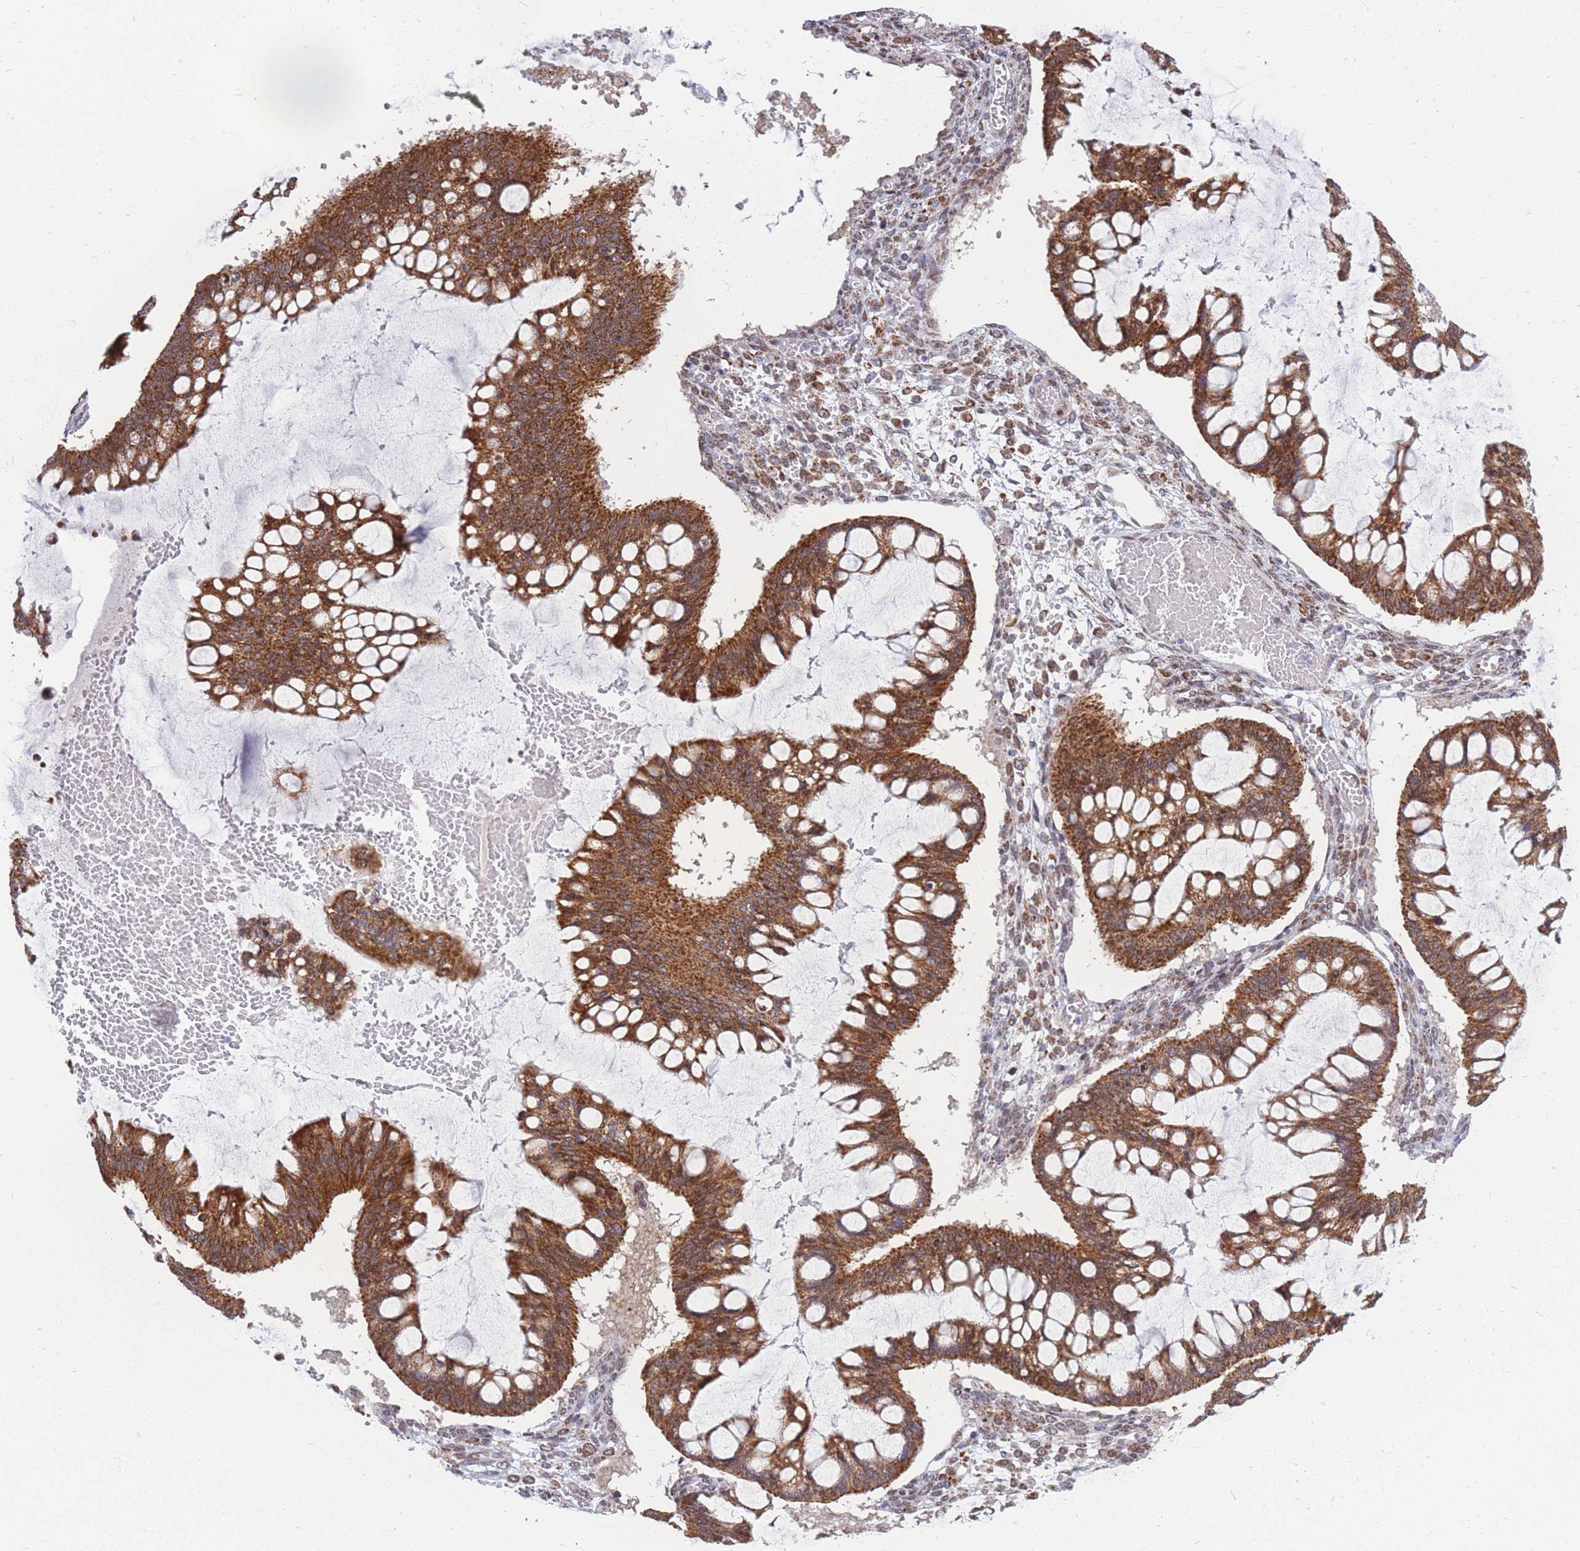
{"staining": {"intensity": "strong", "quantity": ">75%", "location": "cytoplasmic/membranous"}, "tissue": "ovarian cancer", "cell_type": "Tumor cells", "image_type": "cancer", "snomed": [{"axis": "morphology", "description": "Cystadenocarcinoma, mucinous, NOS"}, {"axis": "topography", "description": "Ovary"}], "caption": "Immunohistochemistry (IHC) micrograph of human ovarian cancer stained for a protein (brown), which reveals high levels of strong cytoplasmic/membranous expression in approximately >75% of tumor cells.", "gene": "MOB4", "patient": {"sex": "female", "age": 73}}